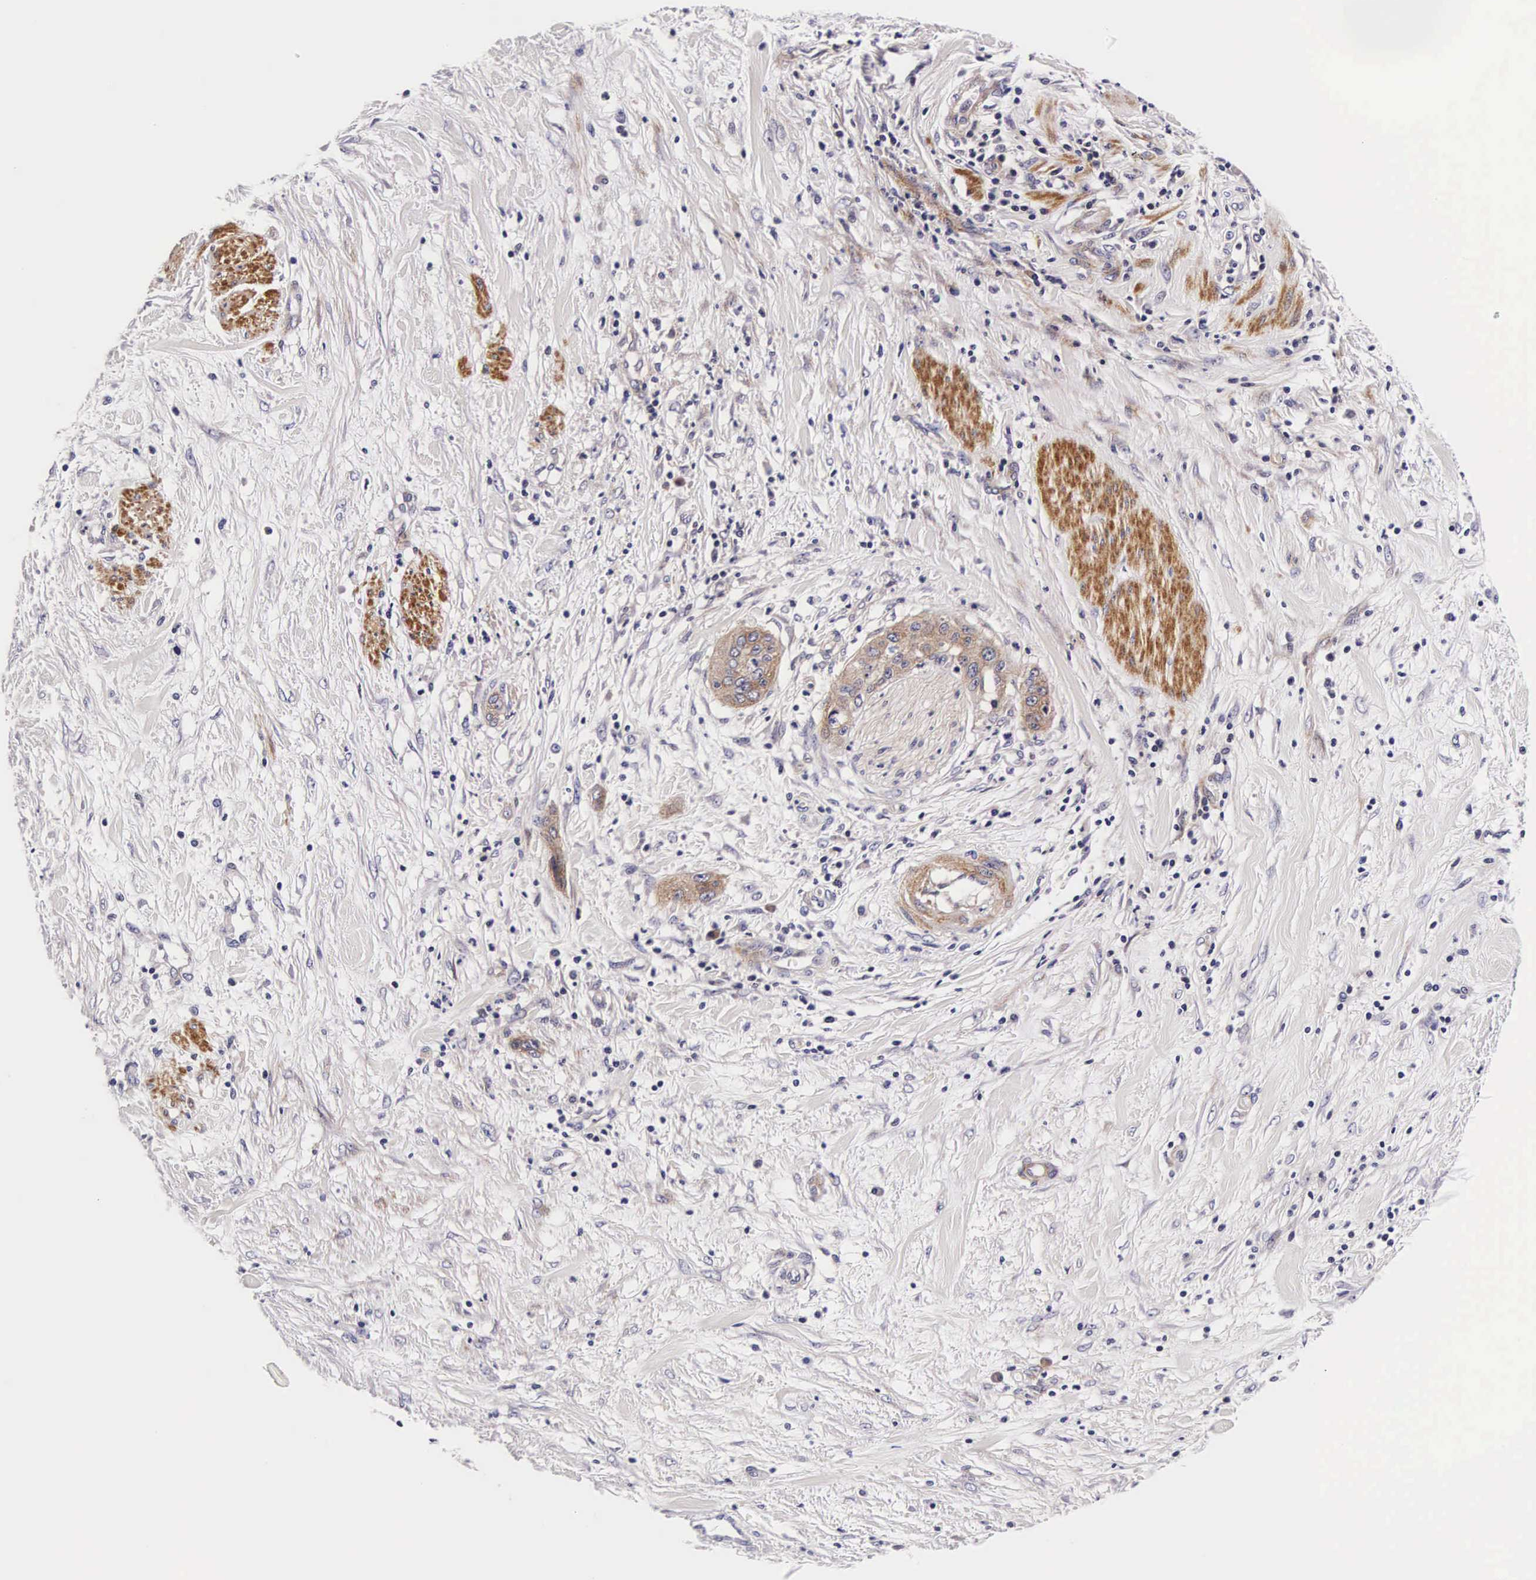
{"staining": {"intensity": "moderate", "quantity": ">75%", "location": "cytoplasmic/membranous"}, "tissue": "cervical cancer", "cell_type": "Tumor cells", "image_type": "cancer", "snomed": [{"axis": "morphology", "description": "Squamous cell carcinoma, NOS"}, {"axis": "topography", "description": "Cervix"}], "caption": "DAB (3,3'-diaminobenzidine) immunohistochemical staining of squamous cell carcinoma (cervical) reveals moderate cytoplasmic/membranous protein expression in approximately >75% of tumor cells. (DAB = brown stain, brightfield microscopy at high magnification).", "gene": "UPRT", "patient": {"sex": "female", "age": 41}}